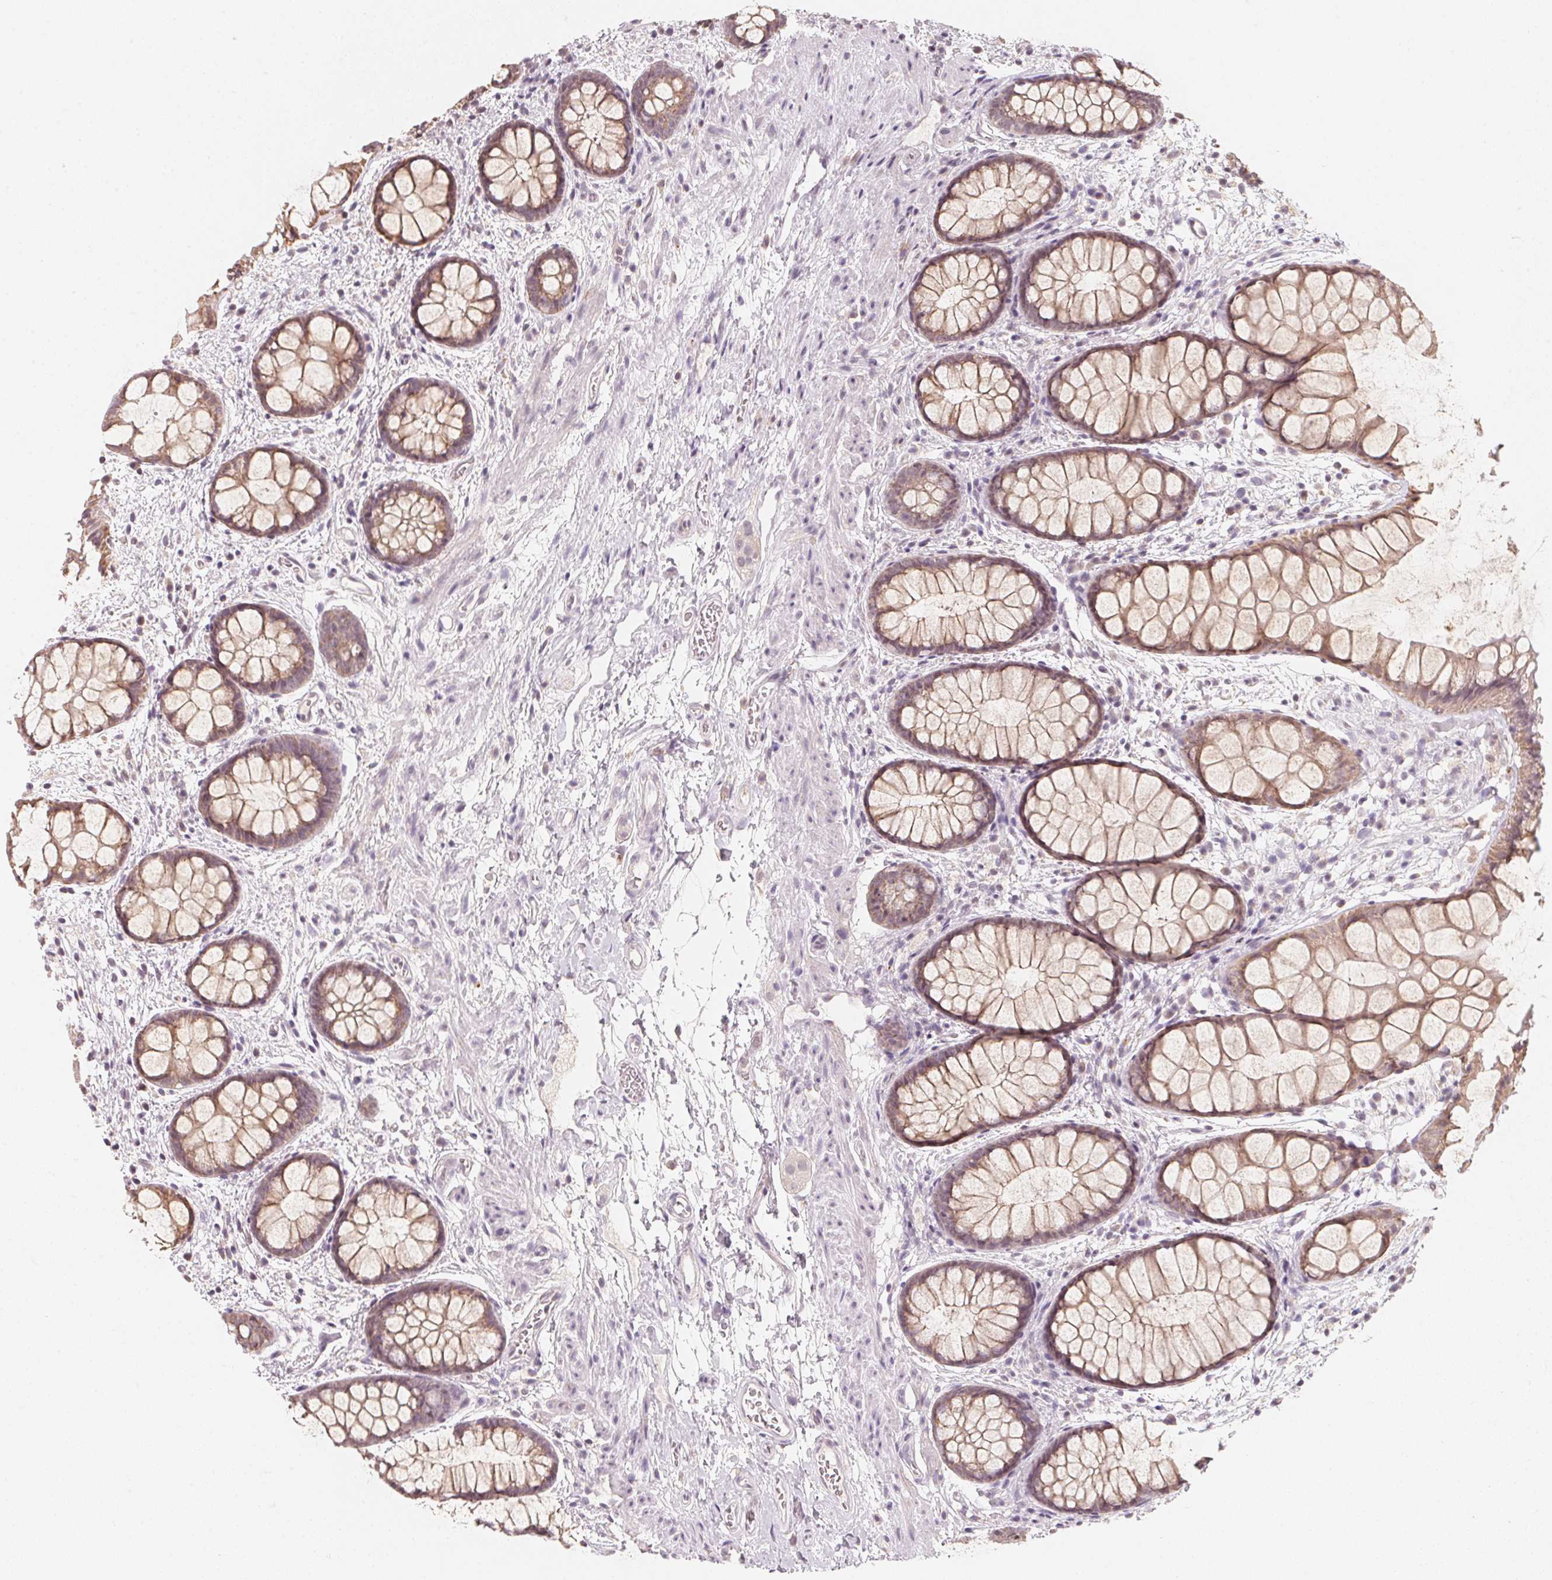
{"staining": {"intensity": "weak", "quantity": ">75%", "location": "cytoplasmic/membranous"}, "tissue": "rectum", "cell_type": "Glandular cells", "image_type": "normal", "snomed": [{"axis": "morphology", "description": "Normal tissue, NOS"}, {"axis": "topography", "description": "Rectum"}], "caption": "Rectum stained for a protein (brown) shows weak cytoplasmic/membranous positive expression in approximately >75% of glandular cells.", "gene": "ANKRD31", "patient": {"sex": "female", "age": 62}}